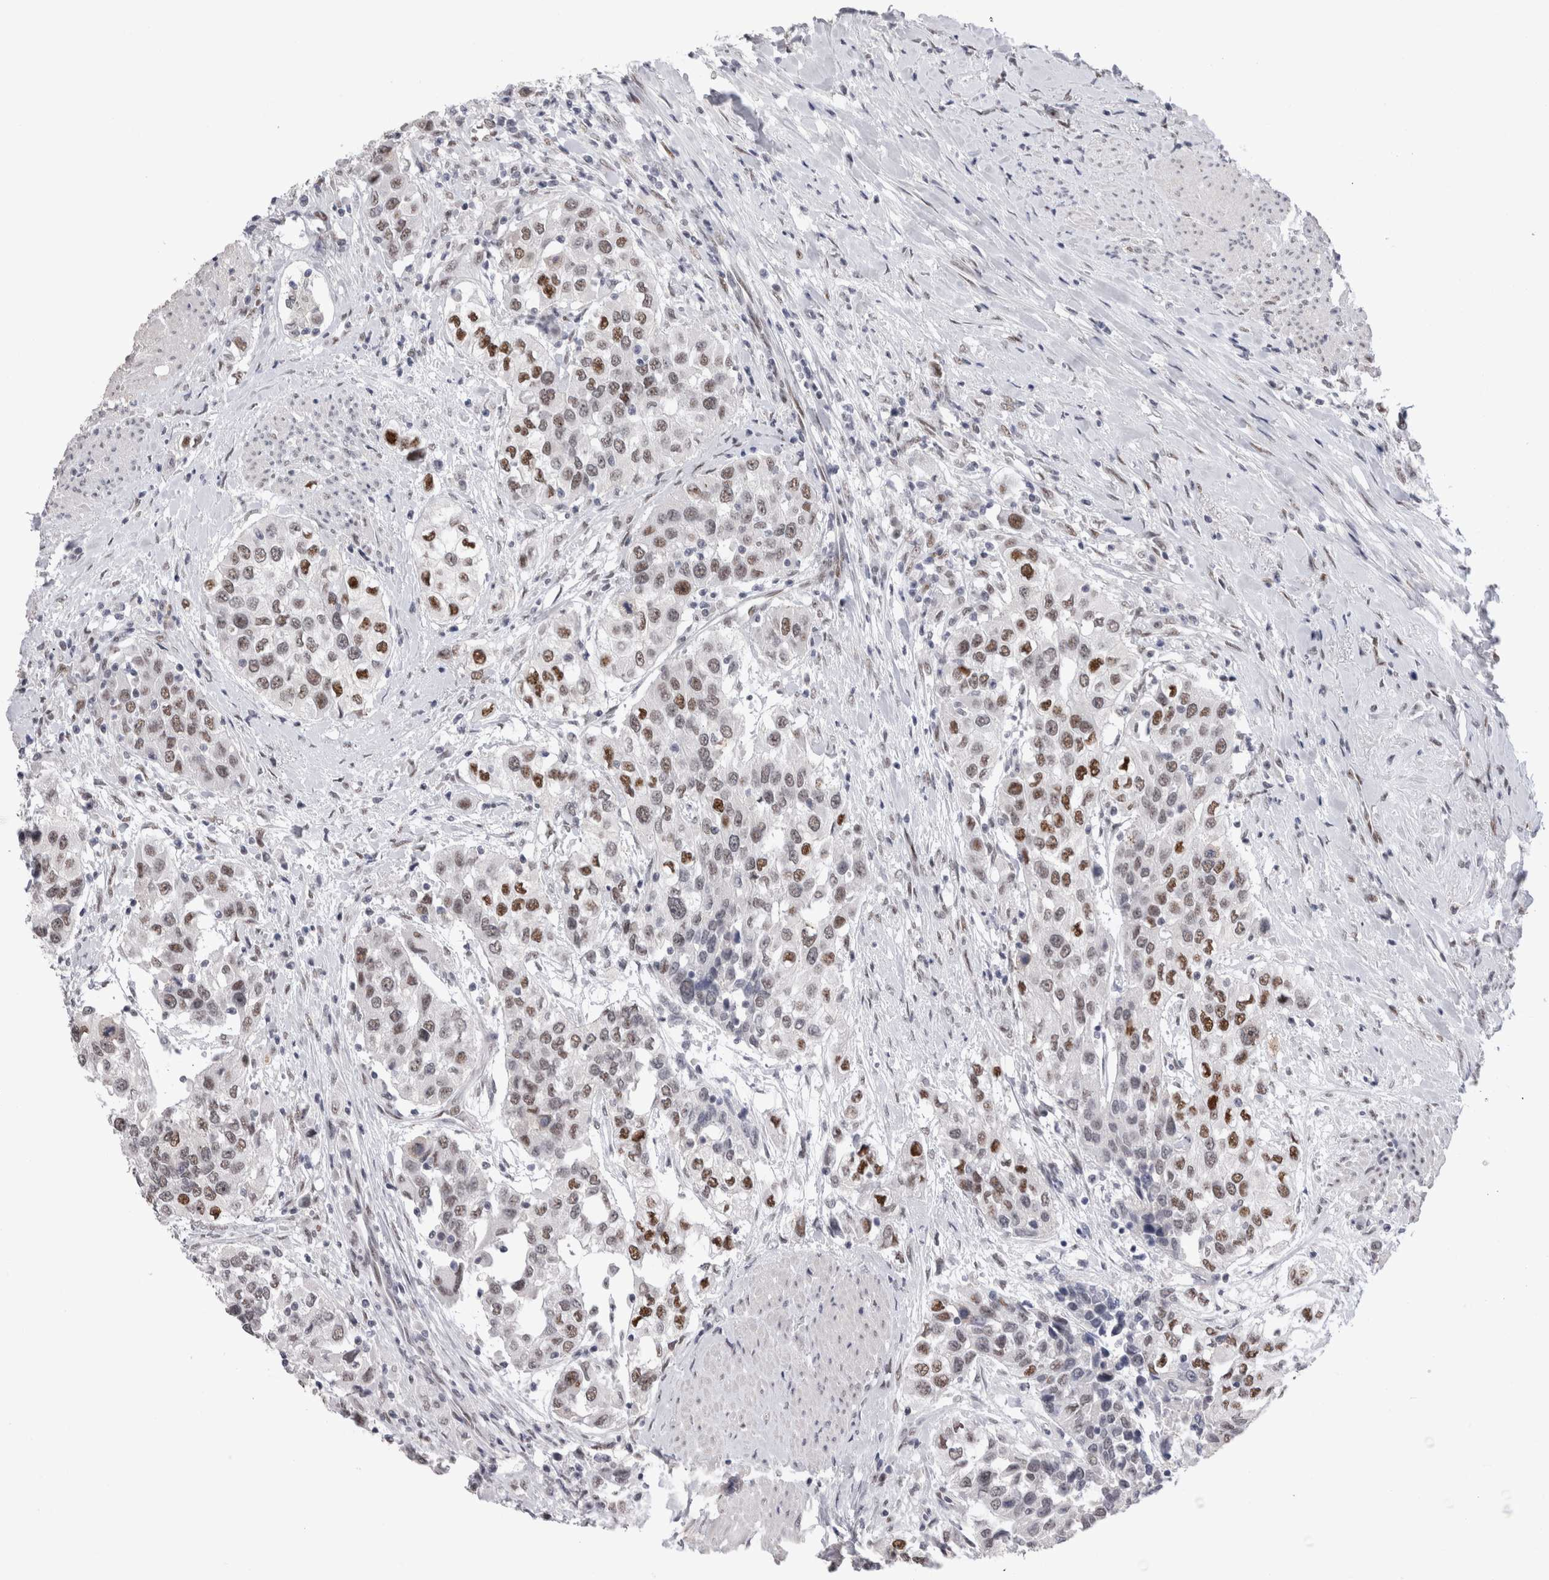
{"staining": {"intensity": "moderate", "quantity": ">75%", "location": "nuclear"}, "tissue": "urothelial cancer", "cell_type": "Tumor cells", "image_type": "cancer", "snomed": [{"axis": "morphology", "description": "Urothelial carcinoma, High grade"}, {"axis": "topography", "description": "Urinary bladder"}], "caption": "Protein expression analysis of human urothelial carcinoma (high-grade) reveals moderate nuclear positivity in about >75% of tumor cells.", "gene": "RBM6", "patient": {"sex": "female", "age": 80}}